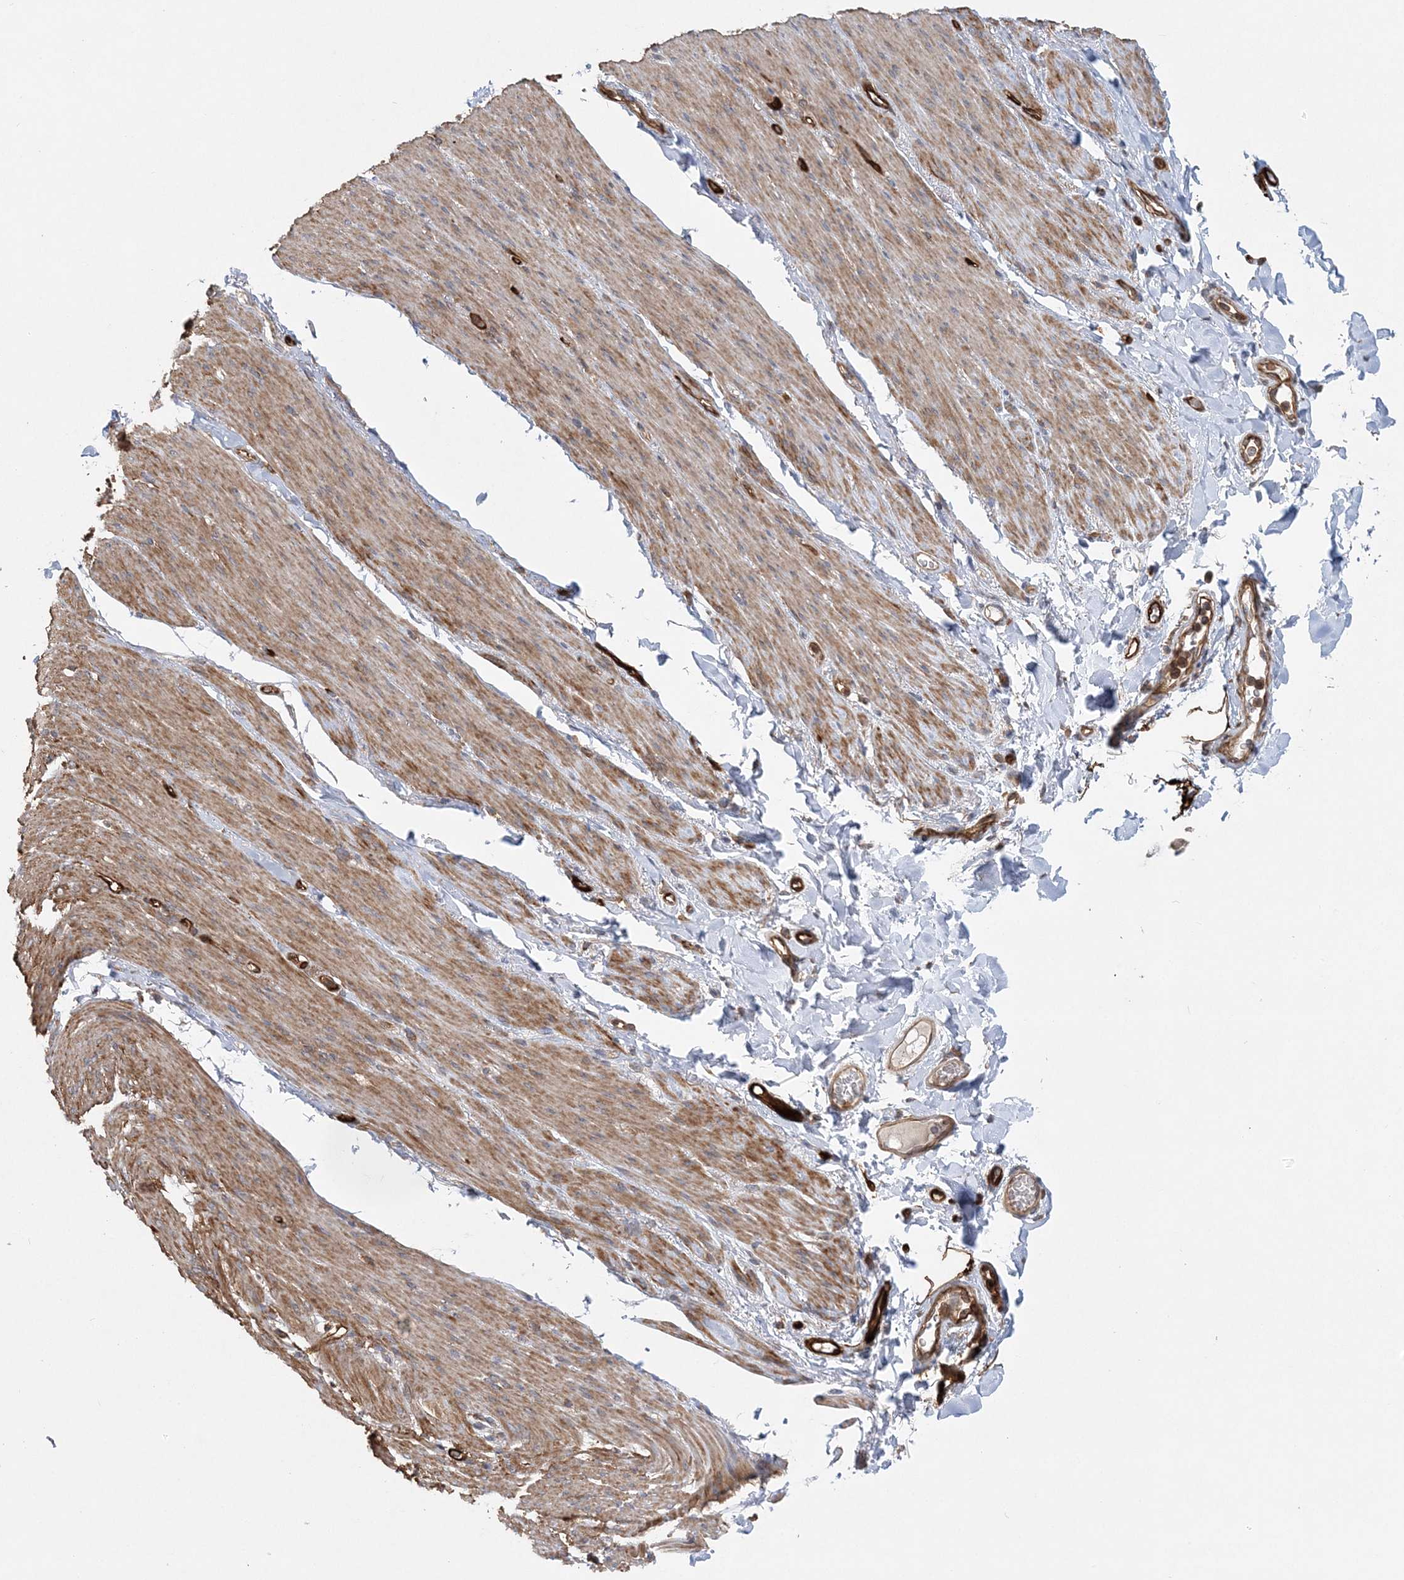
{"staining": {"intensity": "strong", "quantity": ">75%", "location": "cytoplasmic/membranous"}, "tissue": "adipose tissue", "cell_type": "Adipocytes", "image_type": "normal", "snomed": [{"axis": "morphology", "description": "Normal tissue, NOS"}, {"axis": "topography", "description": "Colon"}, {"axis": "topography", "description": "Peripheral nerve tissue"}], "caption": "Adipocytes reveal high levels of strong cytoplasmic/membranous expression in approximately >75% of cells in benign human adipose tissue.", "gene": "ACAP2", "patient": {"sex": "female", "age": 61}}